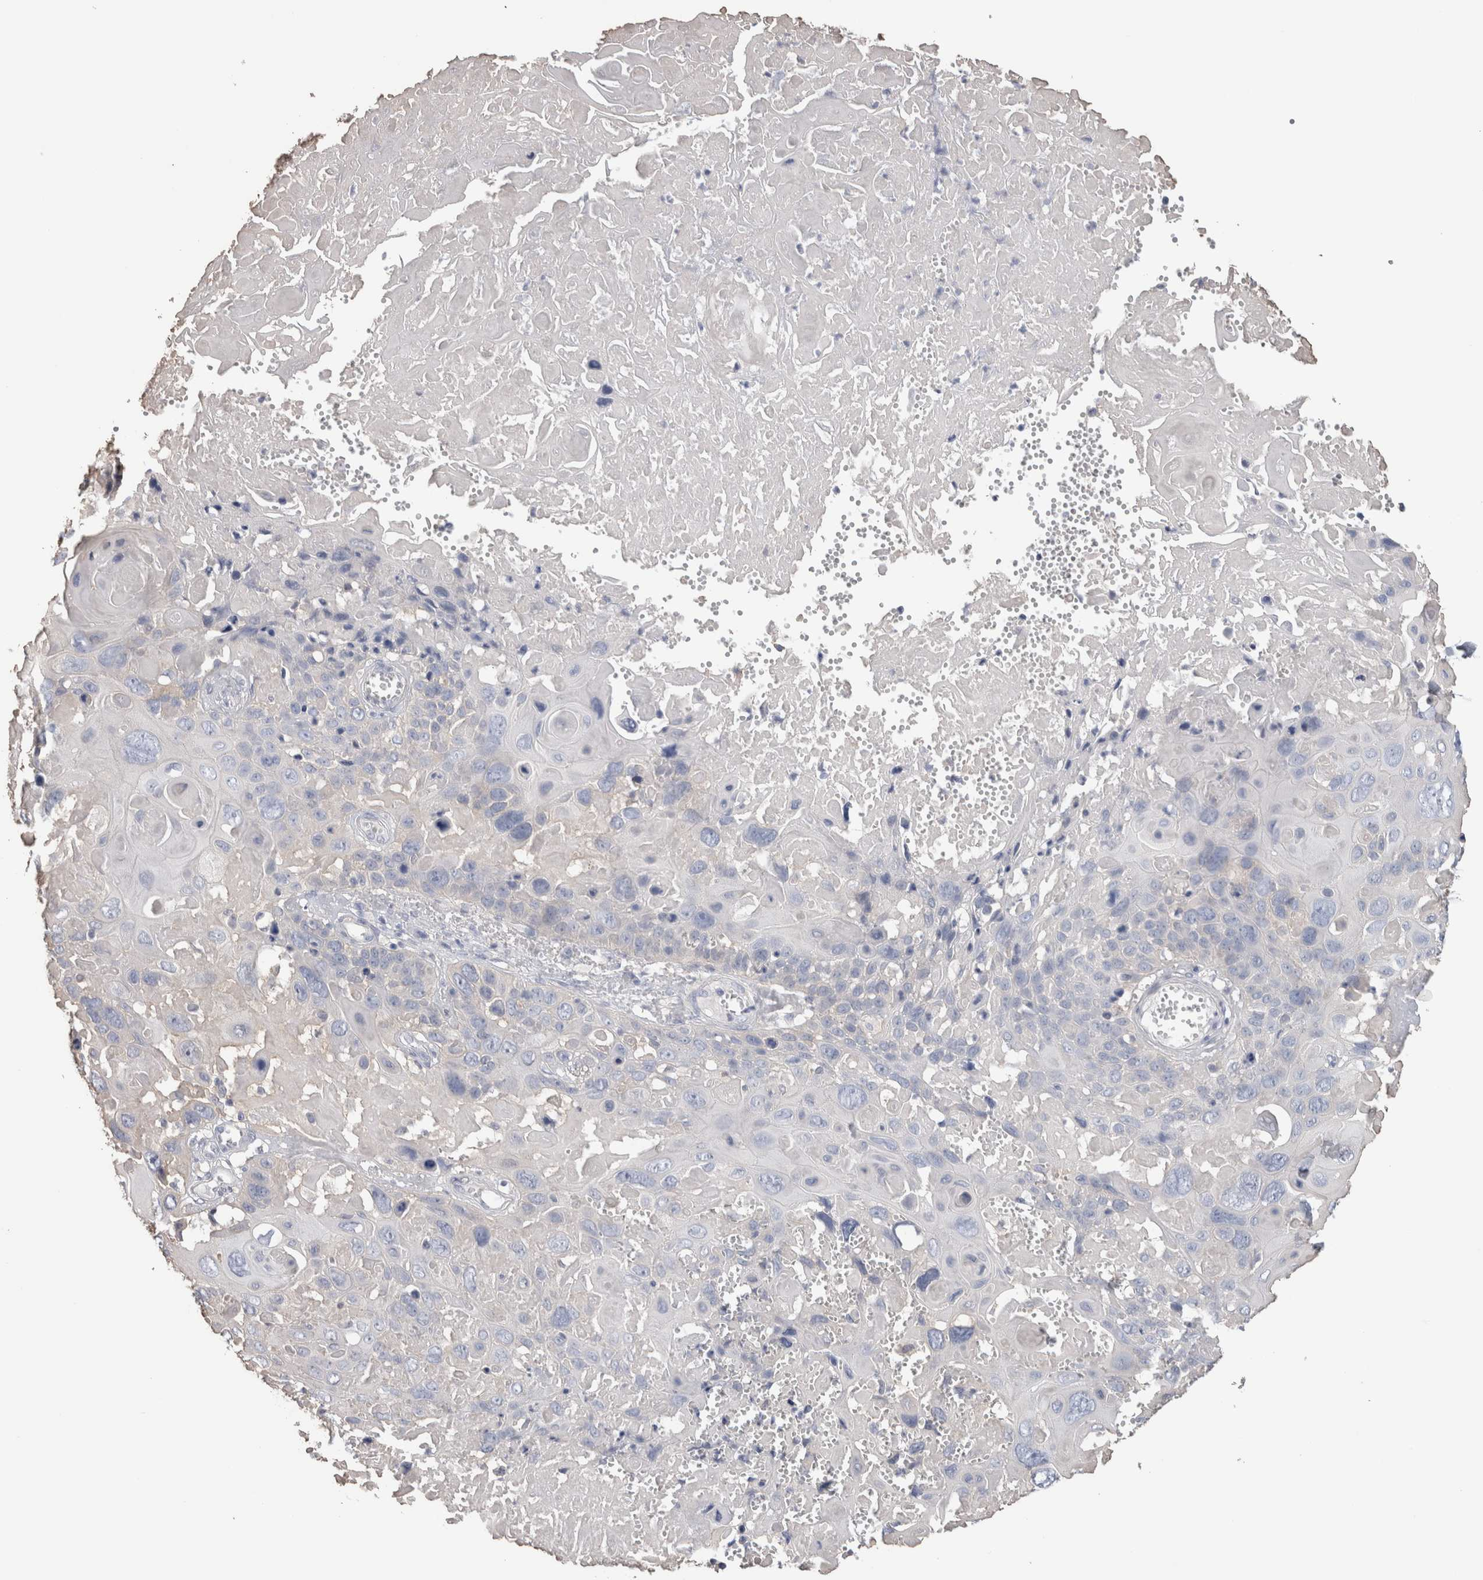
{"staining": {"intensity": "negative", "quantity": "none", "location": "none"}, "tissue": "cervical cancer", "cell_type": "Tumor cells", "image_type": "cancer", "snomed": [{"axis": "morphology", "description": "Squamous cell carcinoma, NOS"}, {"axis": "topography", "description": "Cervix"}], "caption": "DAB (3,3'-diaminobenzidine) immunohistochemical staining of human squamous cell carcinoma (cervical) reveals no significant staining in tumor cells.", "gene": "SCRN1", "patient": {"sex": "female", "age": 74}}